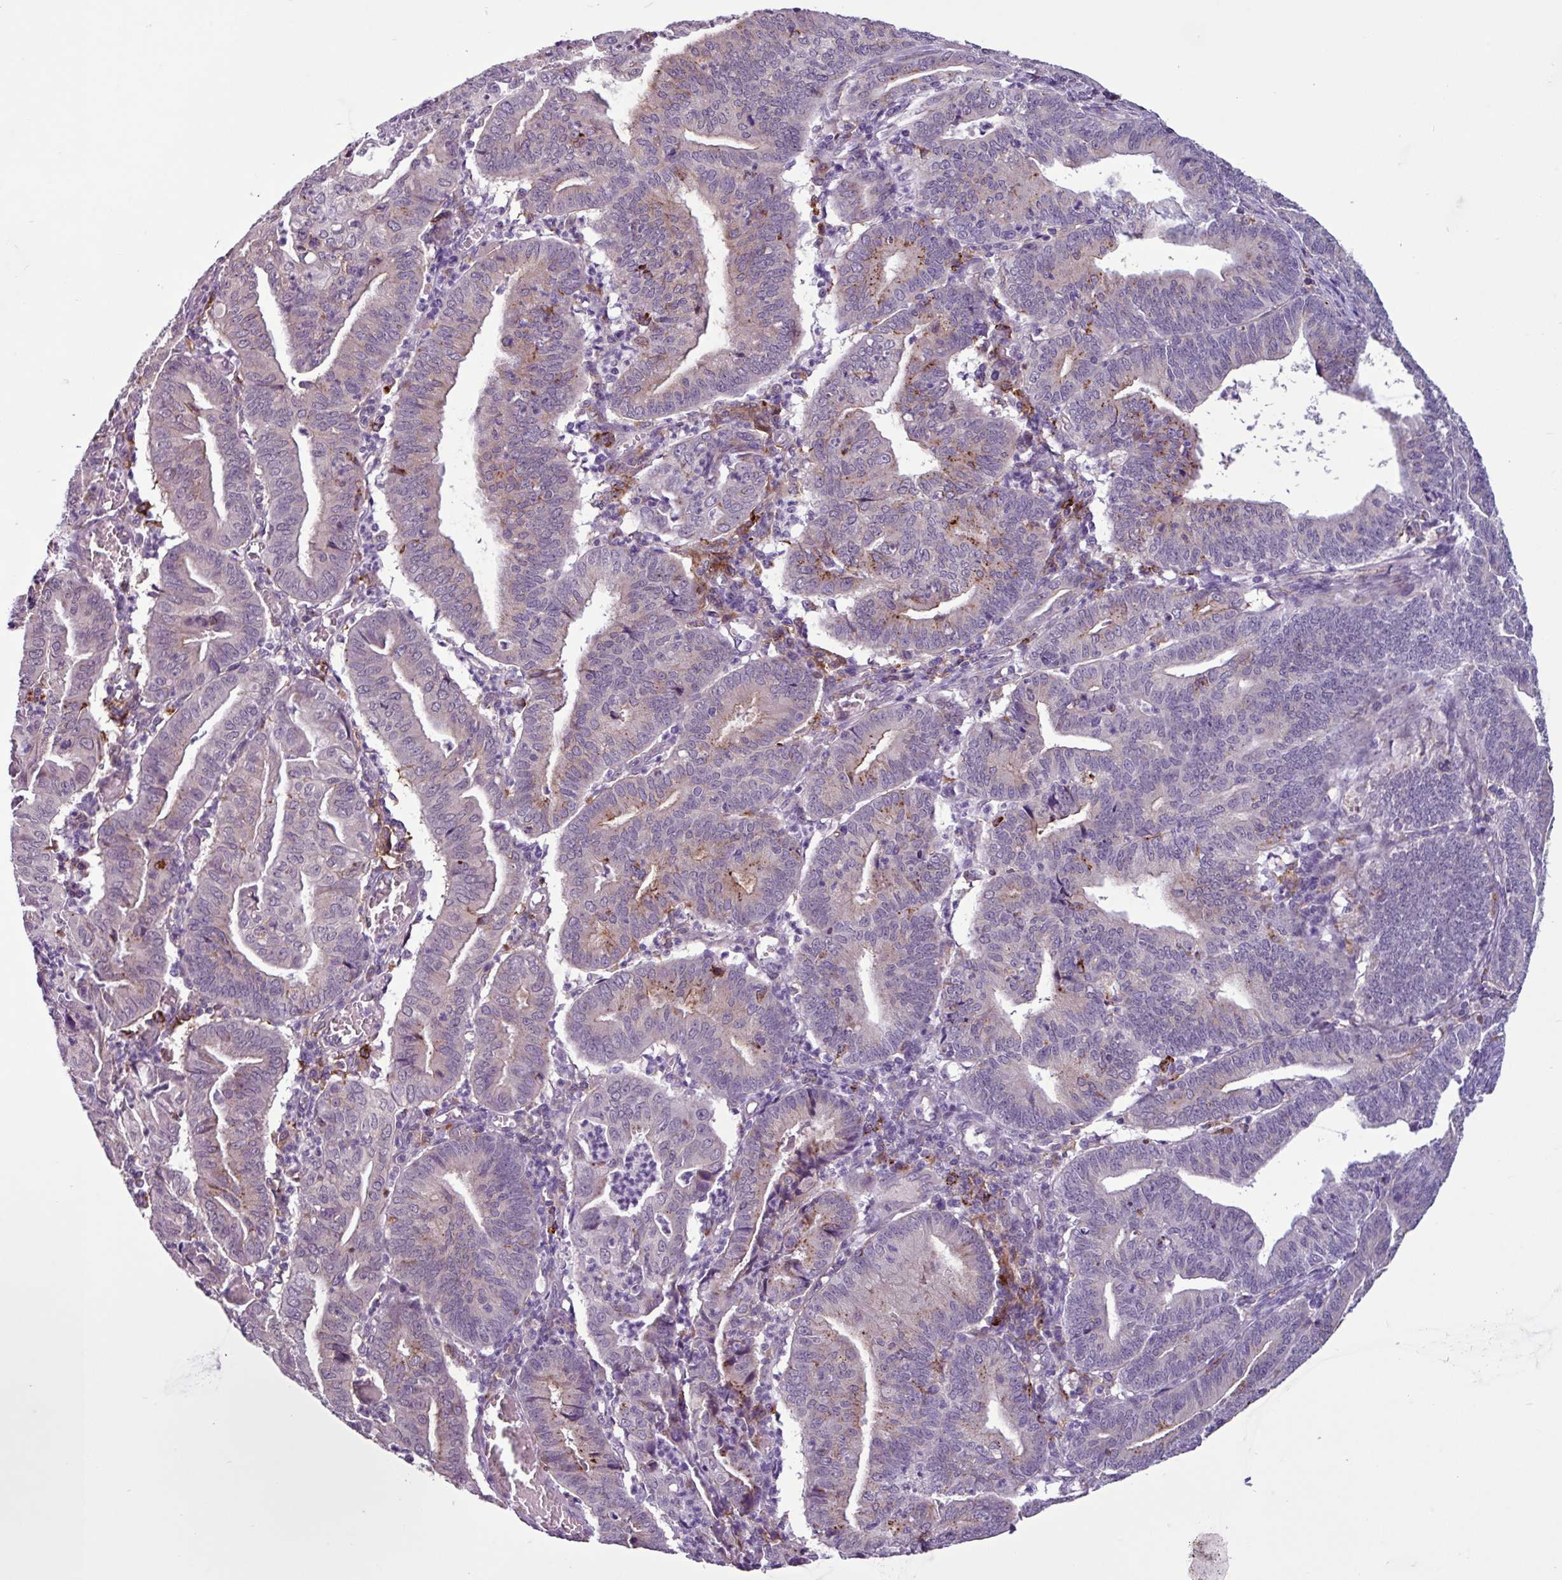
{"staining": {"intensity": "negative", "quantity": "none", "location": "none"}, "tissue": "endometrial cancer", "cell_type": "Tumor cells", "image_type": "cancer", "snomed": [{"axis": "morphology", "description": "Adenocarcinoma, NOS"}, {"axis": "topography", "description": "Endometrium"}], "caption": "High power microscopy image of an immunohistochemistry (IHC) photomicrograph of adenocarcinoma (endometrial), revealing no significant expression in tumor cells.", "gene": "C9orf24", "patient": {"sex": "female", "age": 60}}